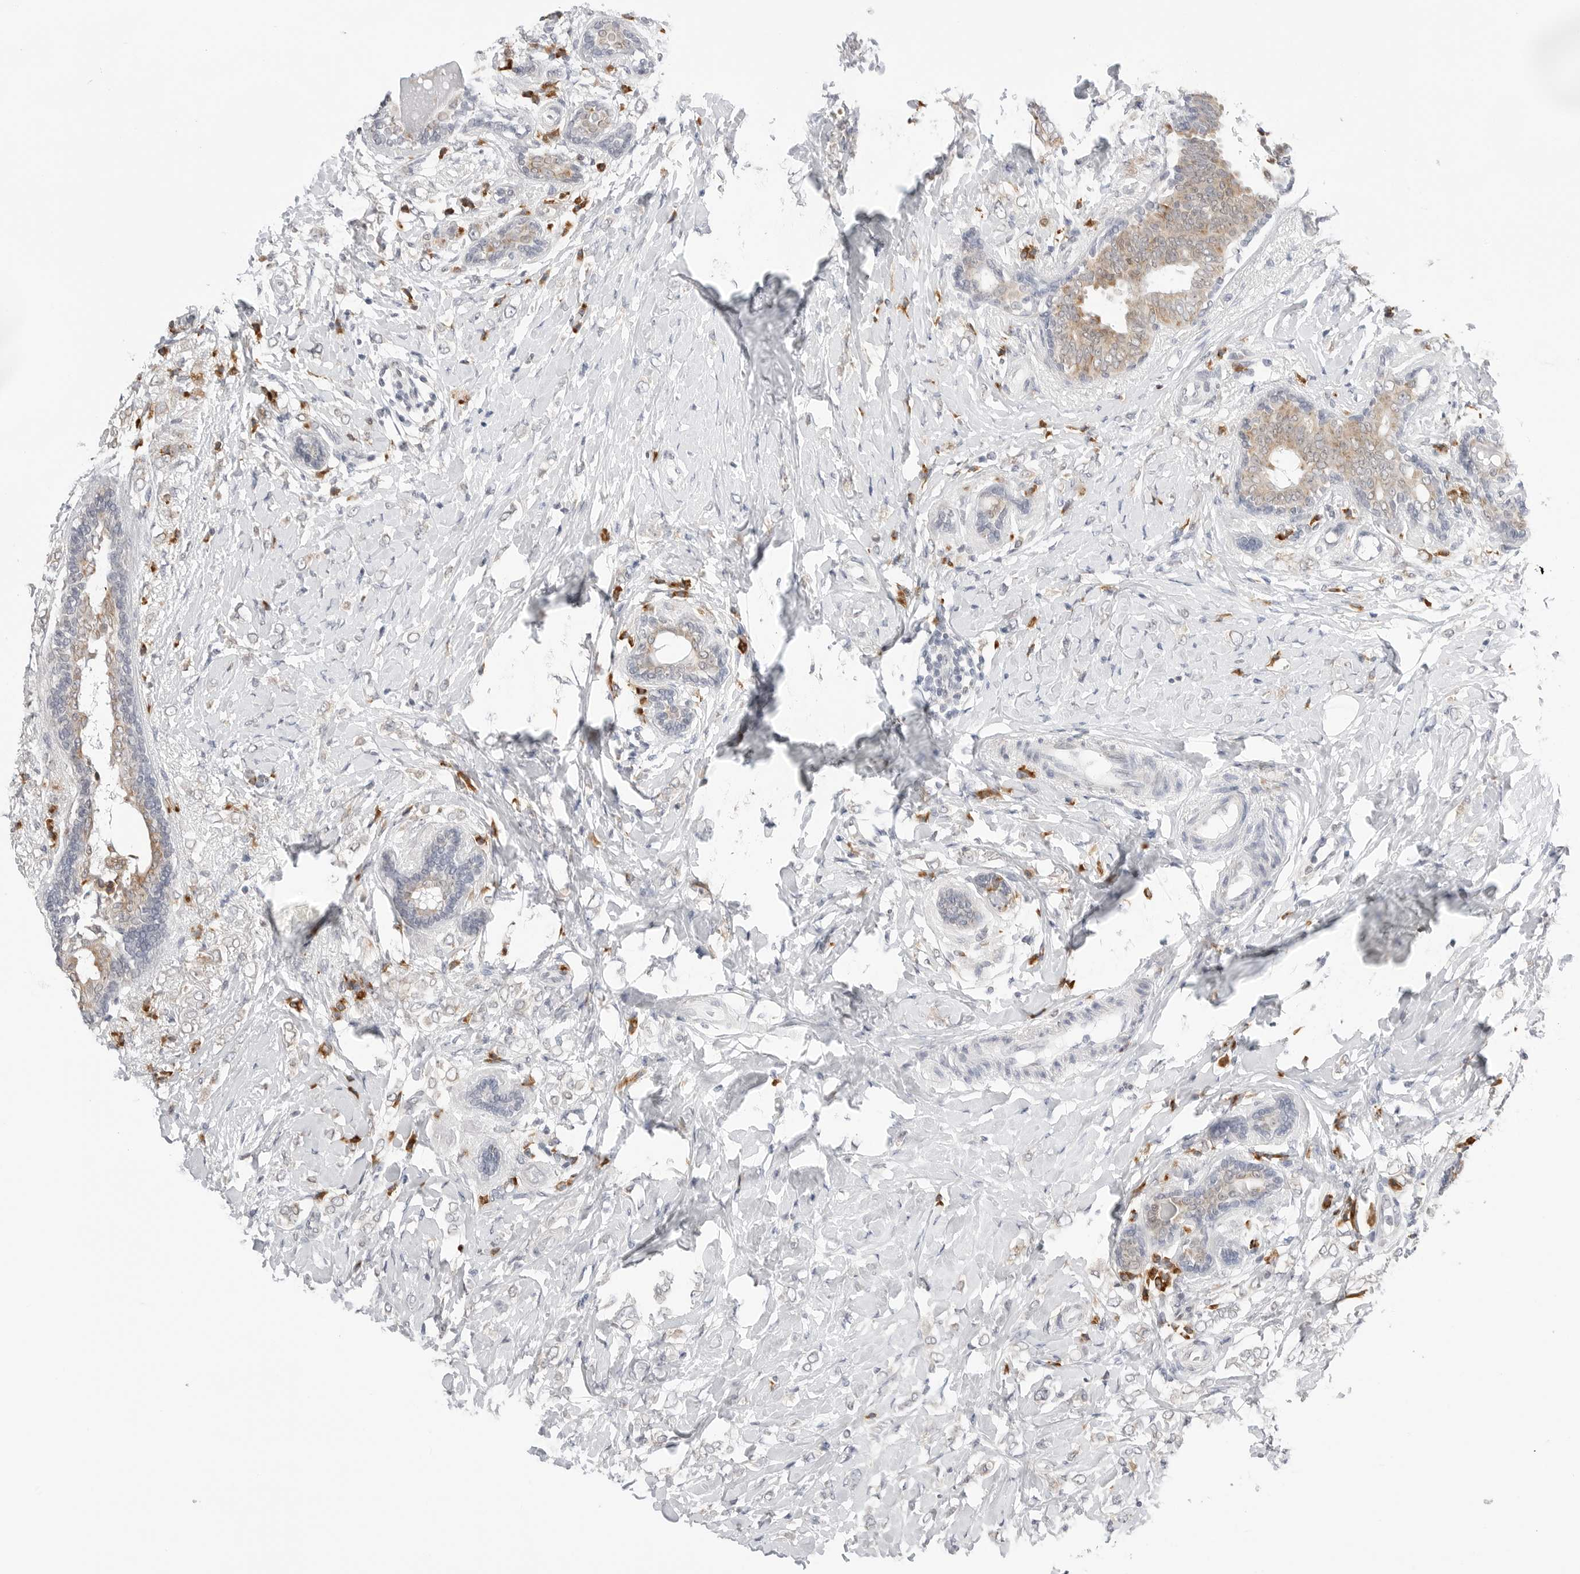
{"staining": {"intensity": "negative", "quantity": "none", "location": "none"}, "tissue": "breast cancer", "cell_type": "Tumor cells", "image_type": "cancer", "snomed": [{"axis": "morphology", "description": "Normal tissue, NOS"}, {"axis": "morphology", "description": "Lobular carcinoma"}, {"axis": "topography", "description": "Breast"}], "caption": "Breast cancer stained for a protein using IHC displays no staining tumor cells.", "gene": "RPN1", "patient": {"sex": "female", "age": 47}}